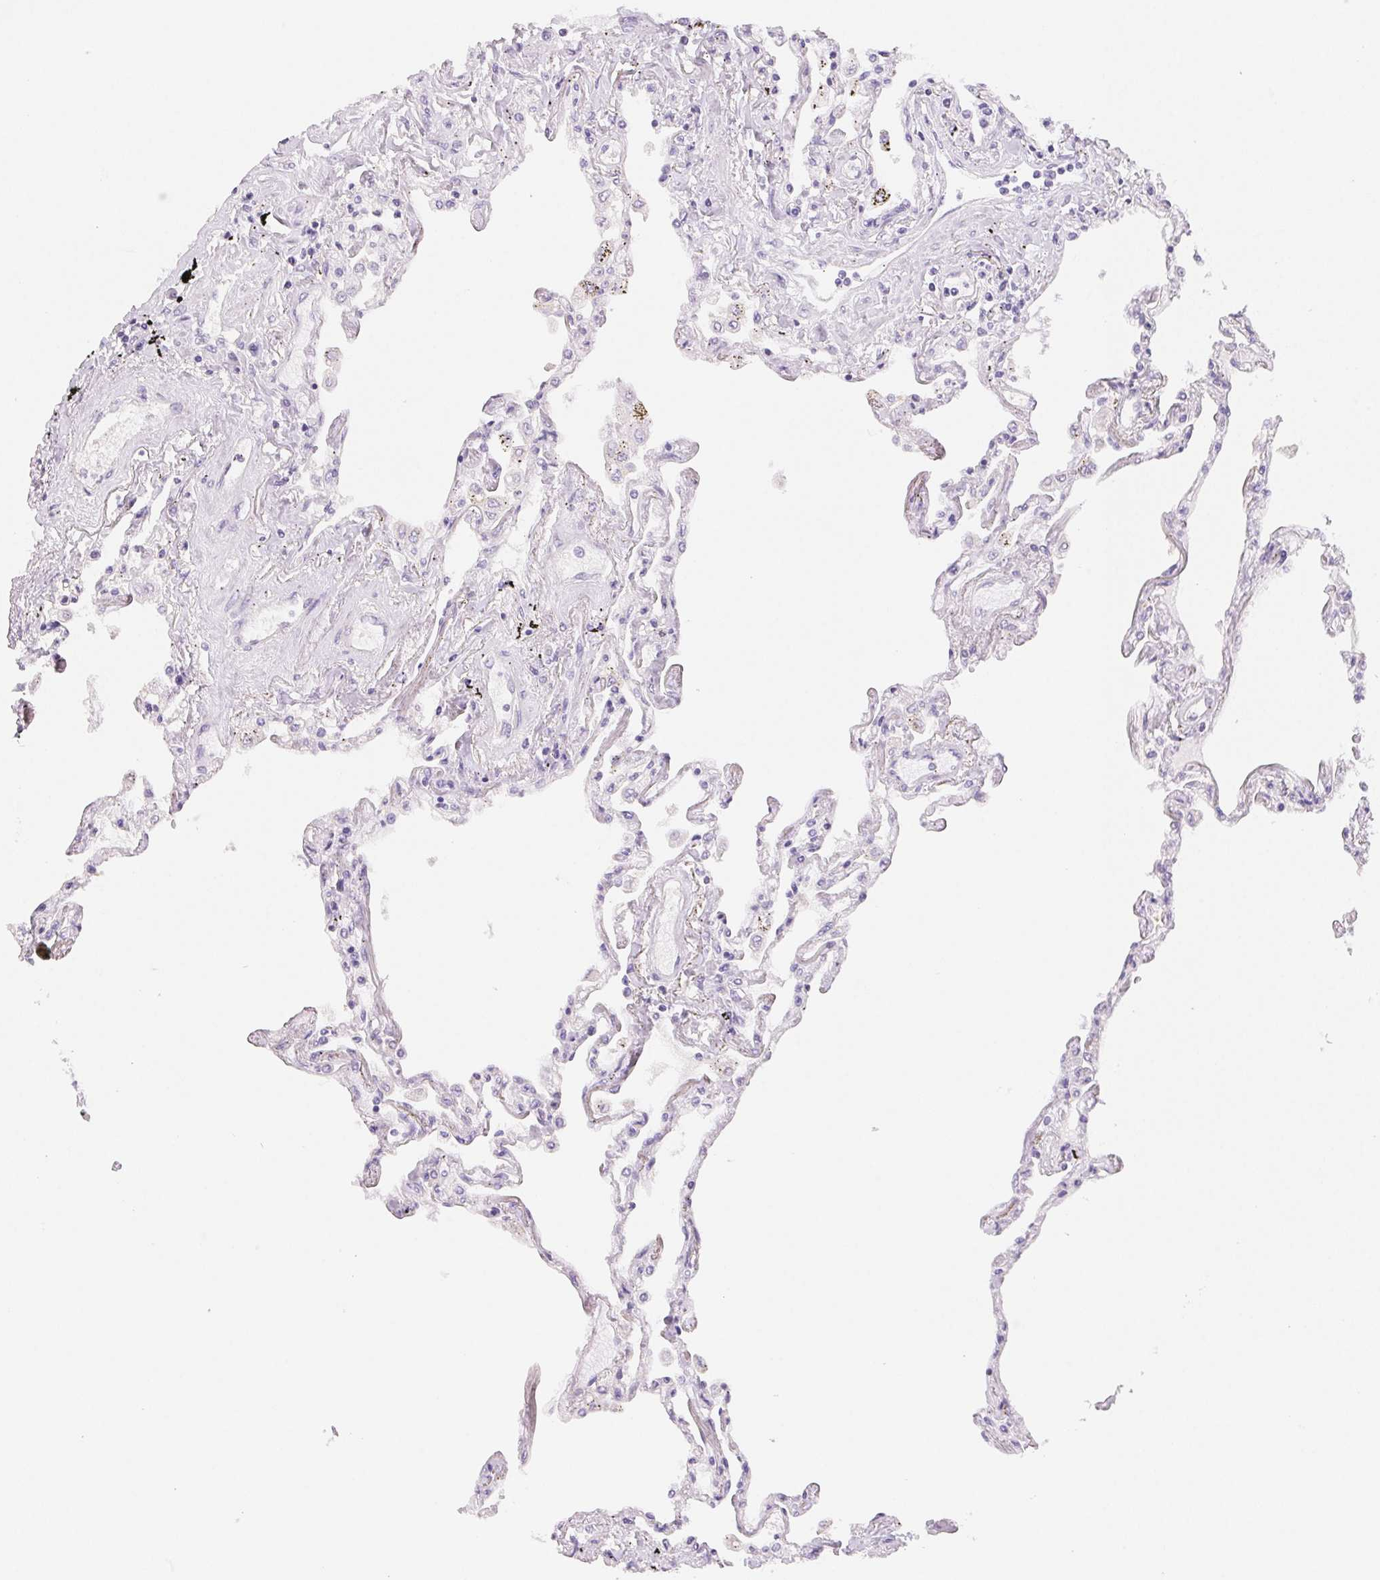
{"staining": {"intensity": "negative", "quantity": "none", "location": "none"}, "tissue": "lung", "cell_type": "Alveolar cells", "image_type": "normal", "snomed": [{"axis": "morphology", "description": "Normal tissue, NOS"}, {"axis": "morphology", "description": "Adenocarcinoma, NOS"}, {"axis": "topography", "description": "Cartilage tissue"}, {"axis": "topography", "description": "Lung"}], "caption": "DAB (3,3'-diaminobenzidine) immunohistochemical staining of unremarkable human lung shows no significant positivity in alveolar cells.", "gene": "CTNND2", "patient": {"sex": "female", "age": 67}}